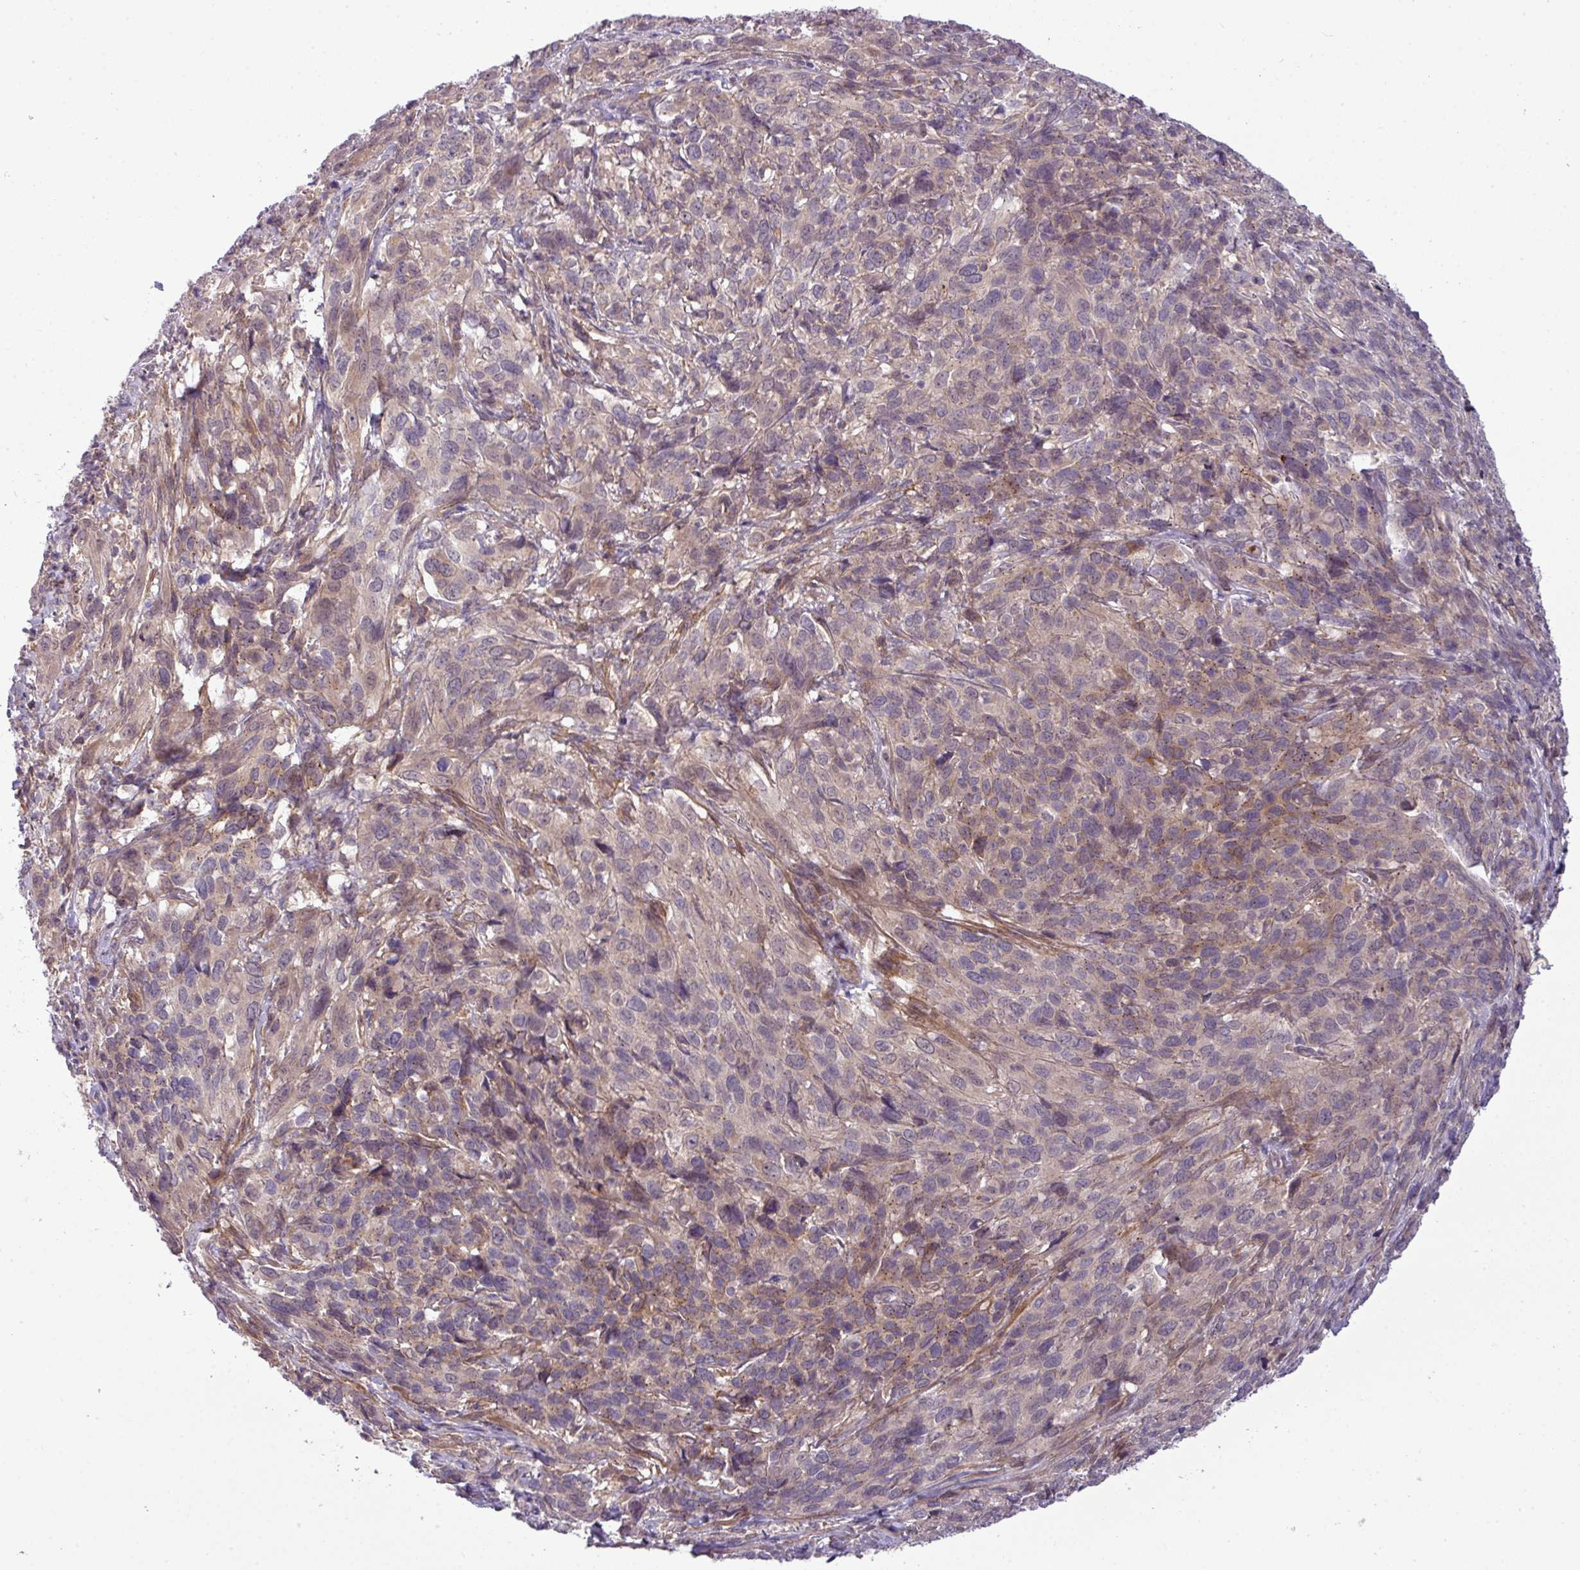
{"staining": {"intensity": "weak", "quantity": "<25%", "location": "cytoplasmic/membranous"}, "tissue": "cervical cancer", "cell_type": "Tumor cells", "image_type": "cancer", "snomed": [{"axis": "morphology", "description": "Squamous cell carcinoma, NOS"}, {"axis": "topography", "description": "Cervix"}], "caption": "IHC histopathology image of human cervical cancer stained for a protein (brown), which displays no expression in tumor cells.", "gene": "ZNF35", "patient": {"sex": "female", "age": 51}}